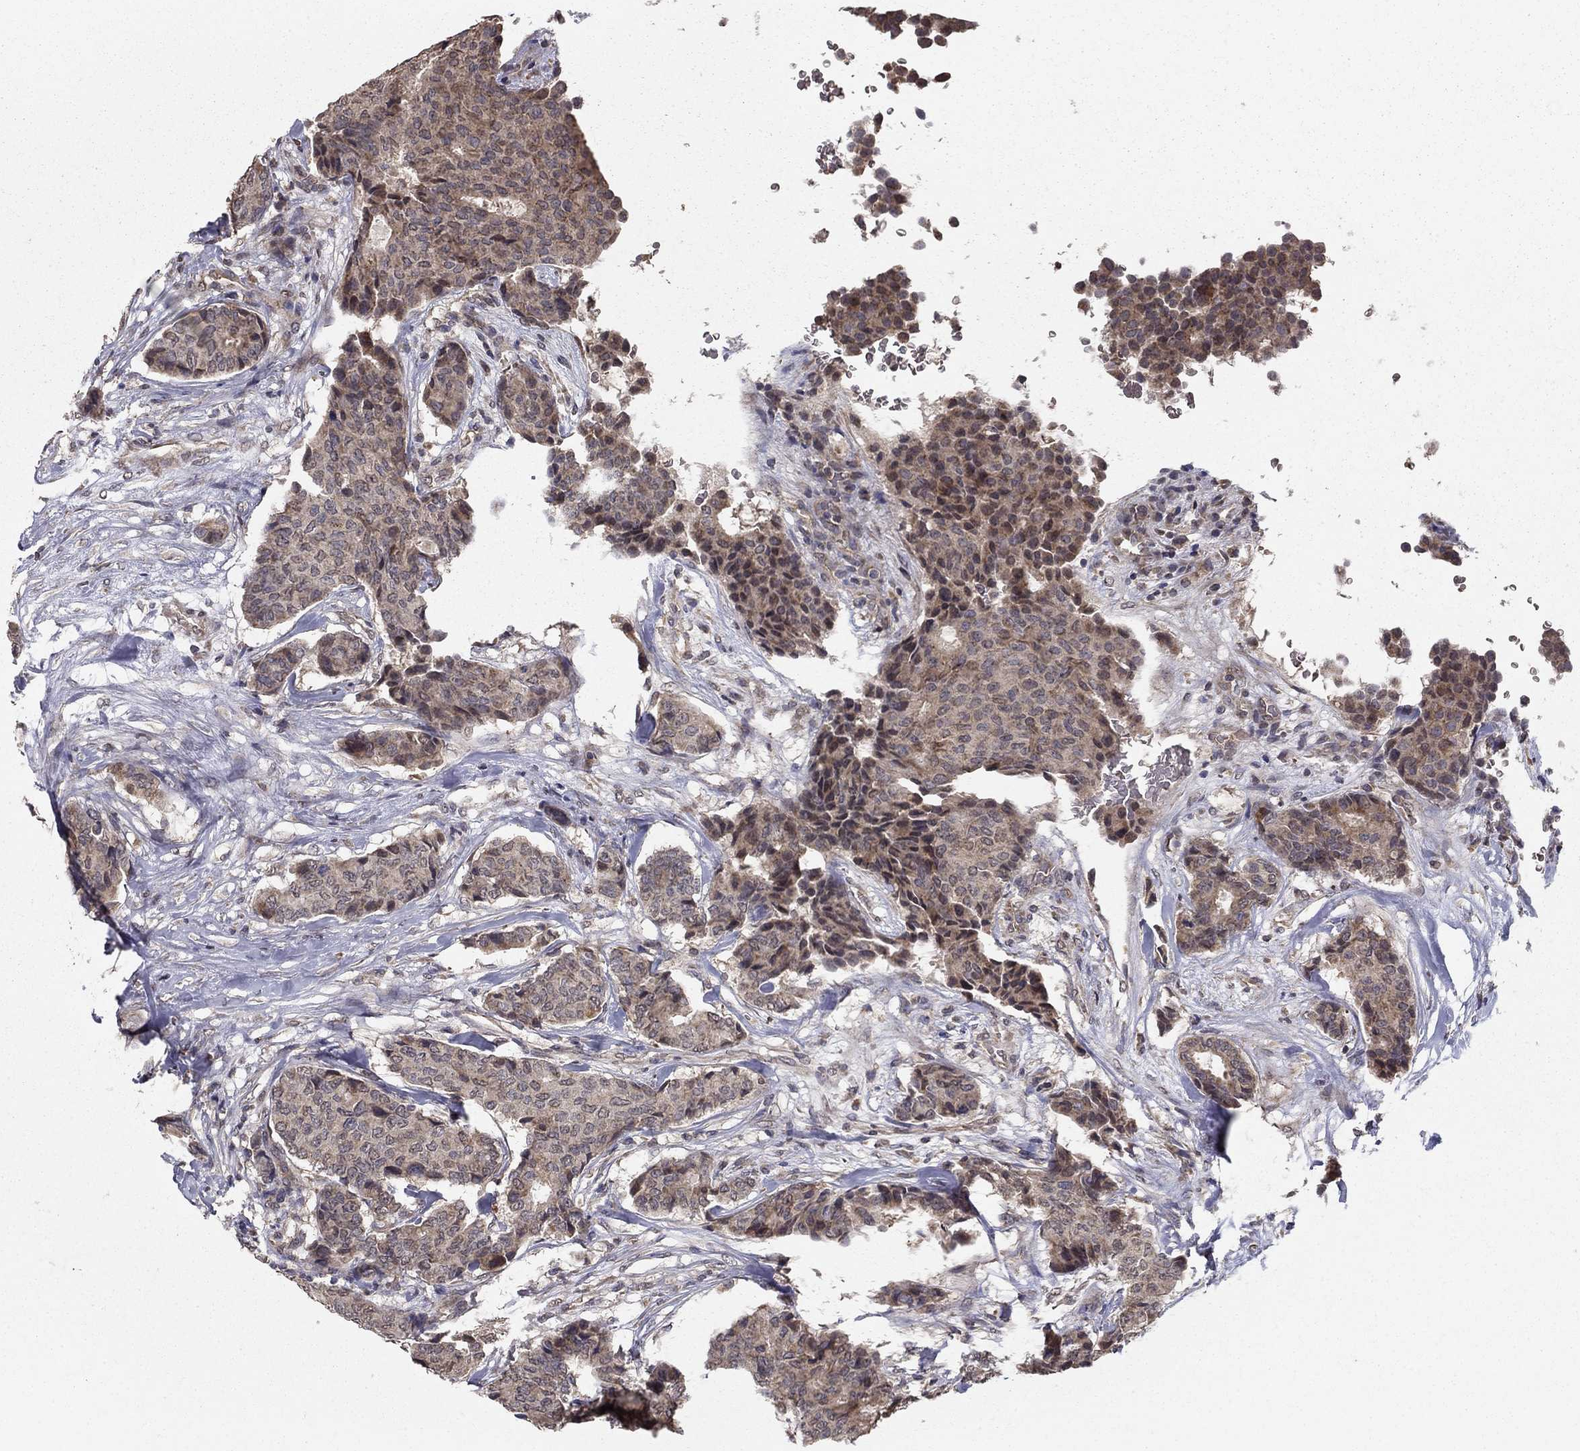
{"staining": {"intensity": "moderate", "quantity": ">75%", "location": "cytoplasmic/membranous"}, "tissue": "breast cancer", "cell_type": "Tumor cells", "image_type": "cancer", "snomed": [{"axis": "morphology", "description": "Duct carcinoma"}, {"axis": "topography", "description": "Breast"}], "caption": "The histopathology image reveals staining of infiltrating ductal carcinoma (breast), revealing moderate cytoplasmic/membranous protein staining (brown color) within tumor cells. The protein of interest is shown in brown color, while the nuclei are stained blue.", "gene": "SLC2A13", "patient": {"sex": "female", "age": 75}}